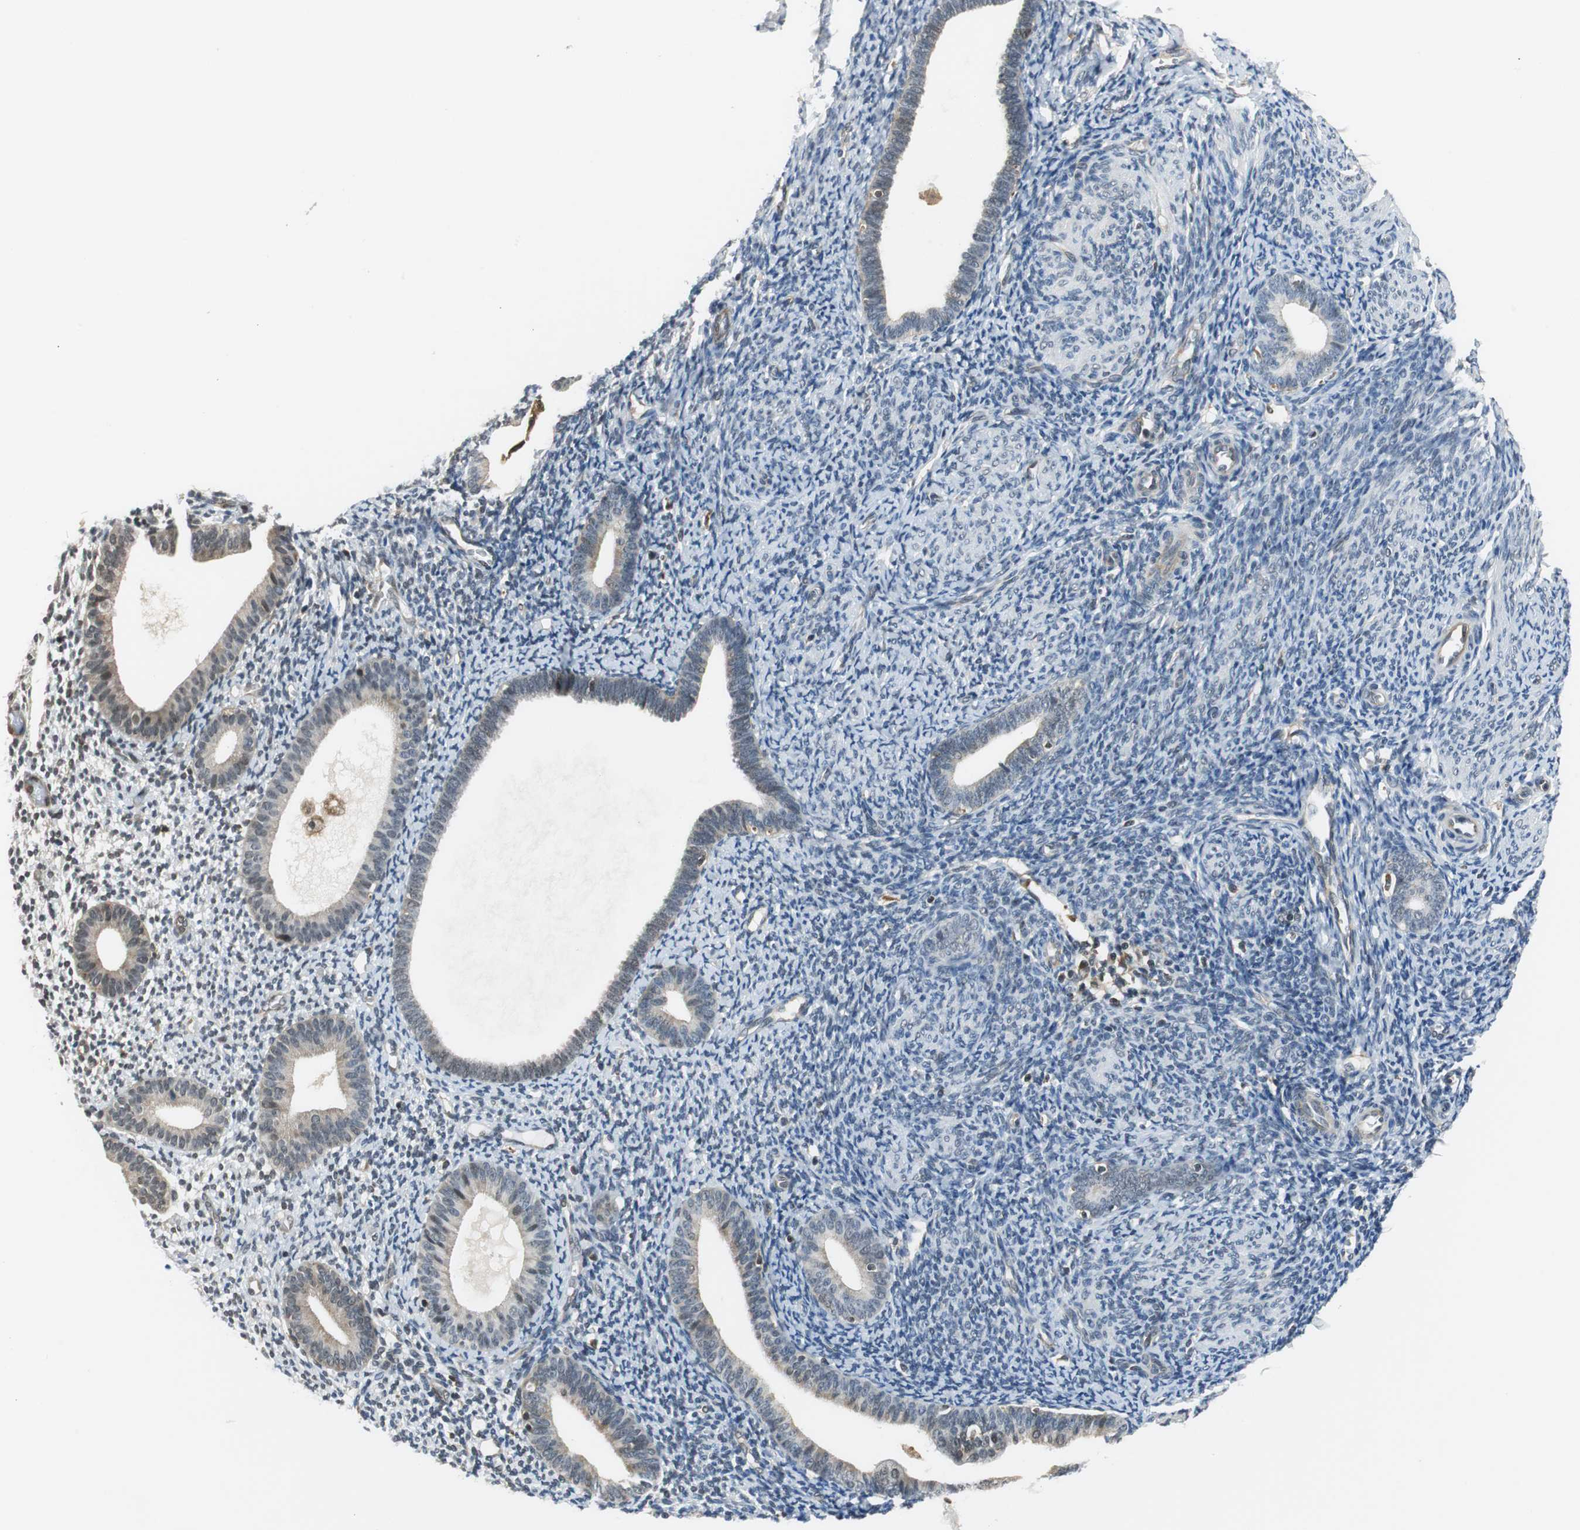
{"staining": {"intensity": "moderate", "quantity": "25%-75%", "location": "cytoplasmic/membranous,nuclear"}, "tissue": "endometrium", "cell_type": "Cells in endometrial stroma", "image_type": "normal", "snomed": [{"axis": "morphology", "description": "Normal tissue, NOS"}, {"axis": "topography", "description": "Smooth muscle"}, {"axis": "topography", "description": "Endometrium"}], "caption": "A medium amount of moderate cytoplasmic/membranous,nuclear positivity is appreciated in about 25%-75% of cells in endometrial stroma in benign endometrium. (Brightfield microscopy of DAB IHC at high magnification).", "gene": "ARPC3", "patient": {"sex": "female", "age": 57}}